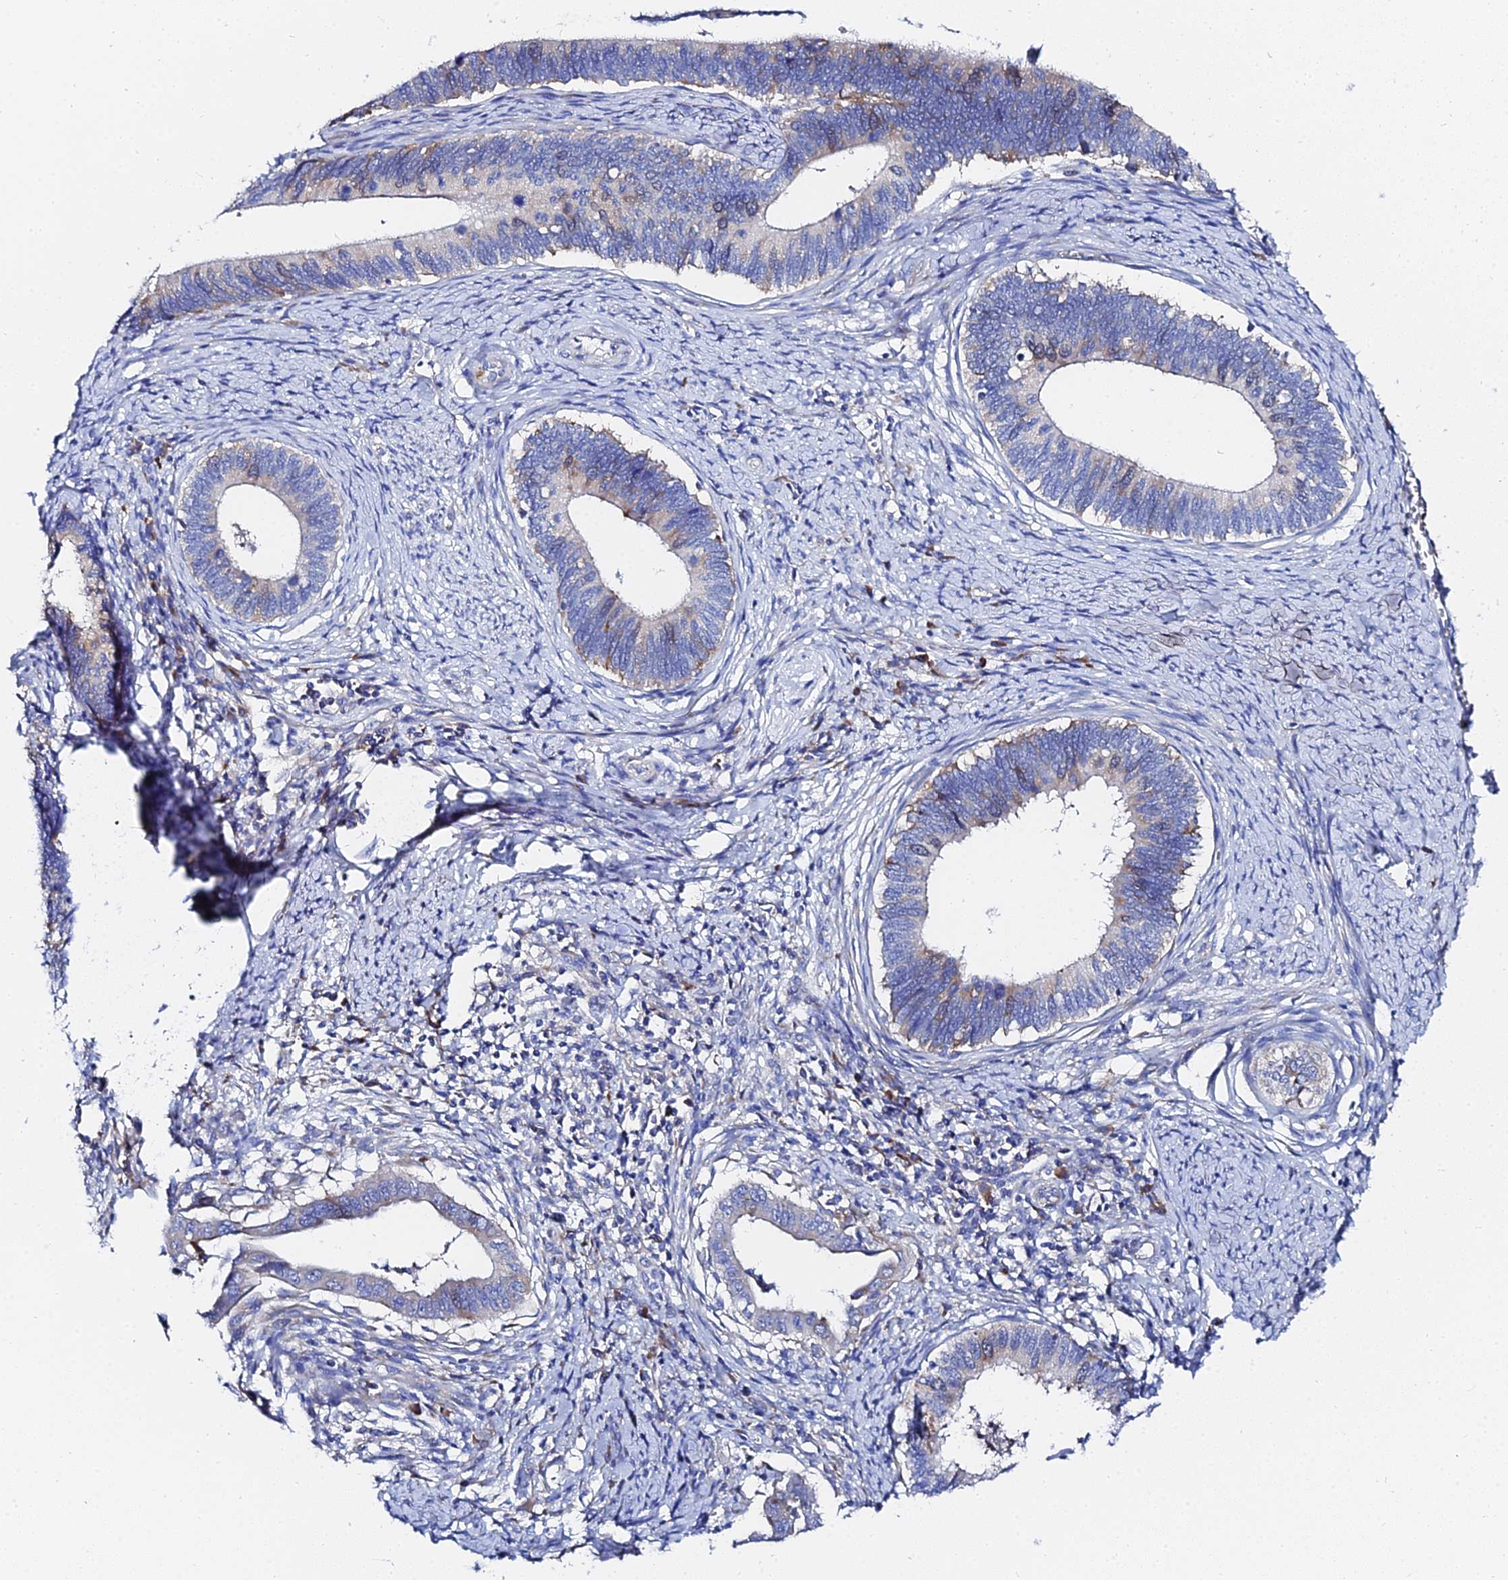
{"staining": {"intensity": "negative", "quantity": "none", "location": "none"}, "tissue": "cervical cancer", "cell_type": "Tumor cells", "image_type": "cancer", "snomed": [{"axis": "morphology", "description": "Adenocarcinoma, NOS"}, {"axis": "topography", "description": "Cervix"}], "caption": "Tumor cells show no significant protein positivity in cervical cancer.", "gene": "PTTG1", "patient": {"sex": "female", "age": 42}}